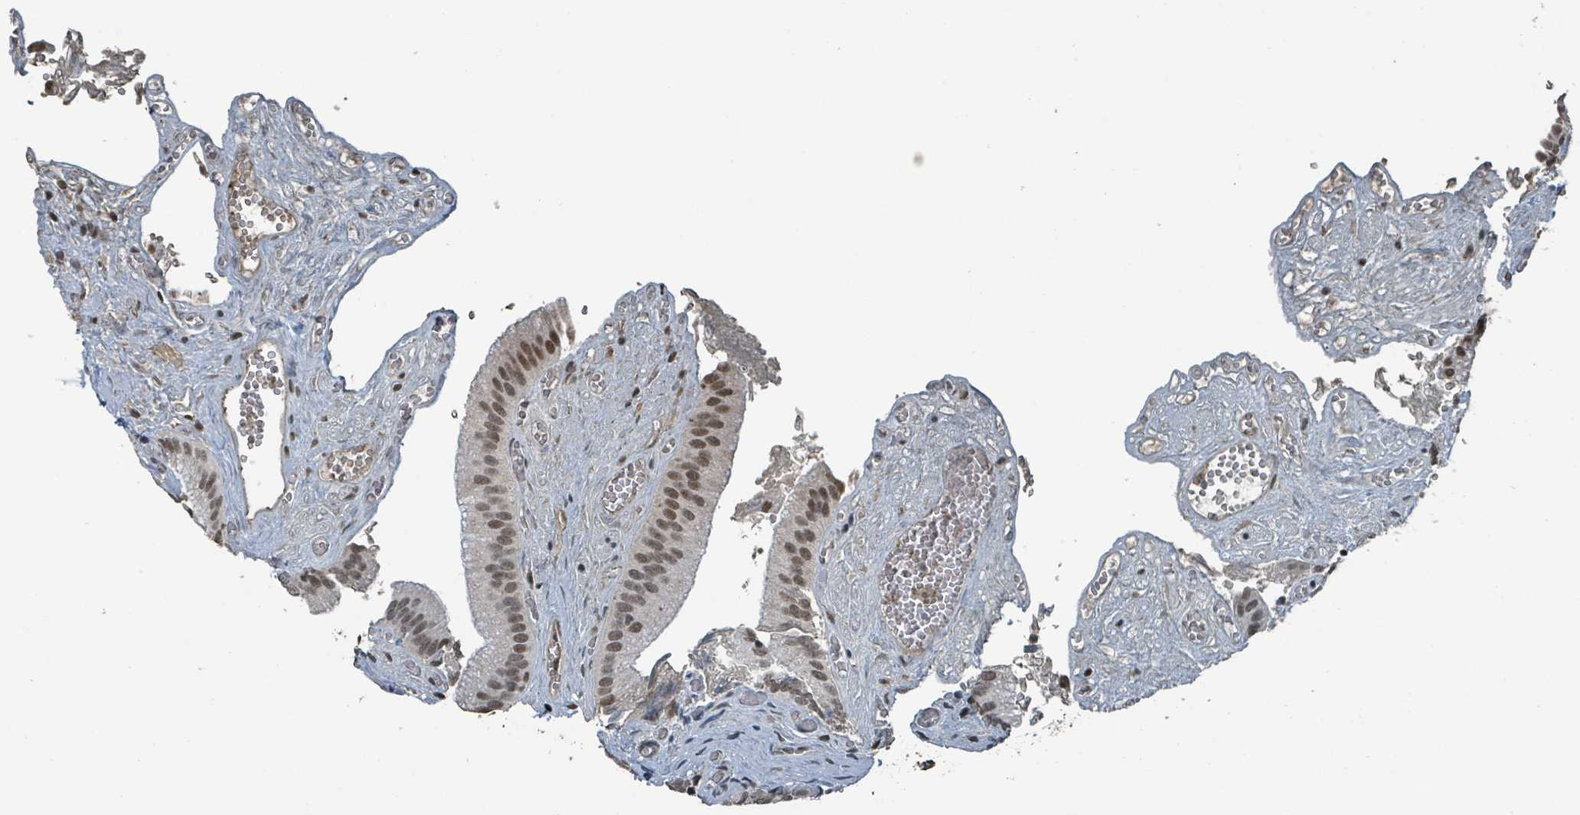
{"staining": {"intensity": "strong", "quantity": ">75%", "location": "nuclear"}, "tissue": "gallbladder", "cell_type": "Glandular cells", "image_type": "normal", "snomed": [{"axis": "morphology", "description": "Normal tissue, NOS"}, {"axis": "topography", "description": "Gallbladder"}, {"axis": "topography", "description": "Peripheral nerve tissue"}], "caption": "Immunohistochemistry (IHC) histopathology image of benign gallbladder: gallbladder stained using immunohistochemistry (IHC) demonstrates high levels of strong protein expression localized specifically in the nuclear of glandular cells, appearing as a nuclear brown color.", "gene": "PHIP", "patient": {"sex": "male", "age": 17}}